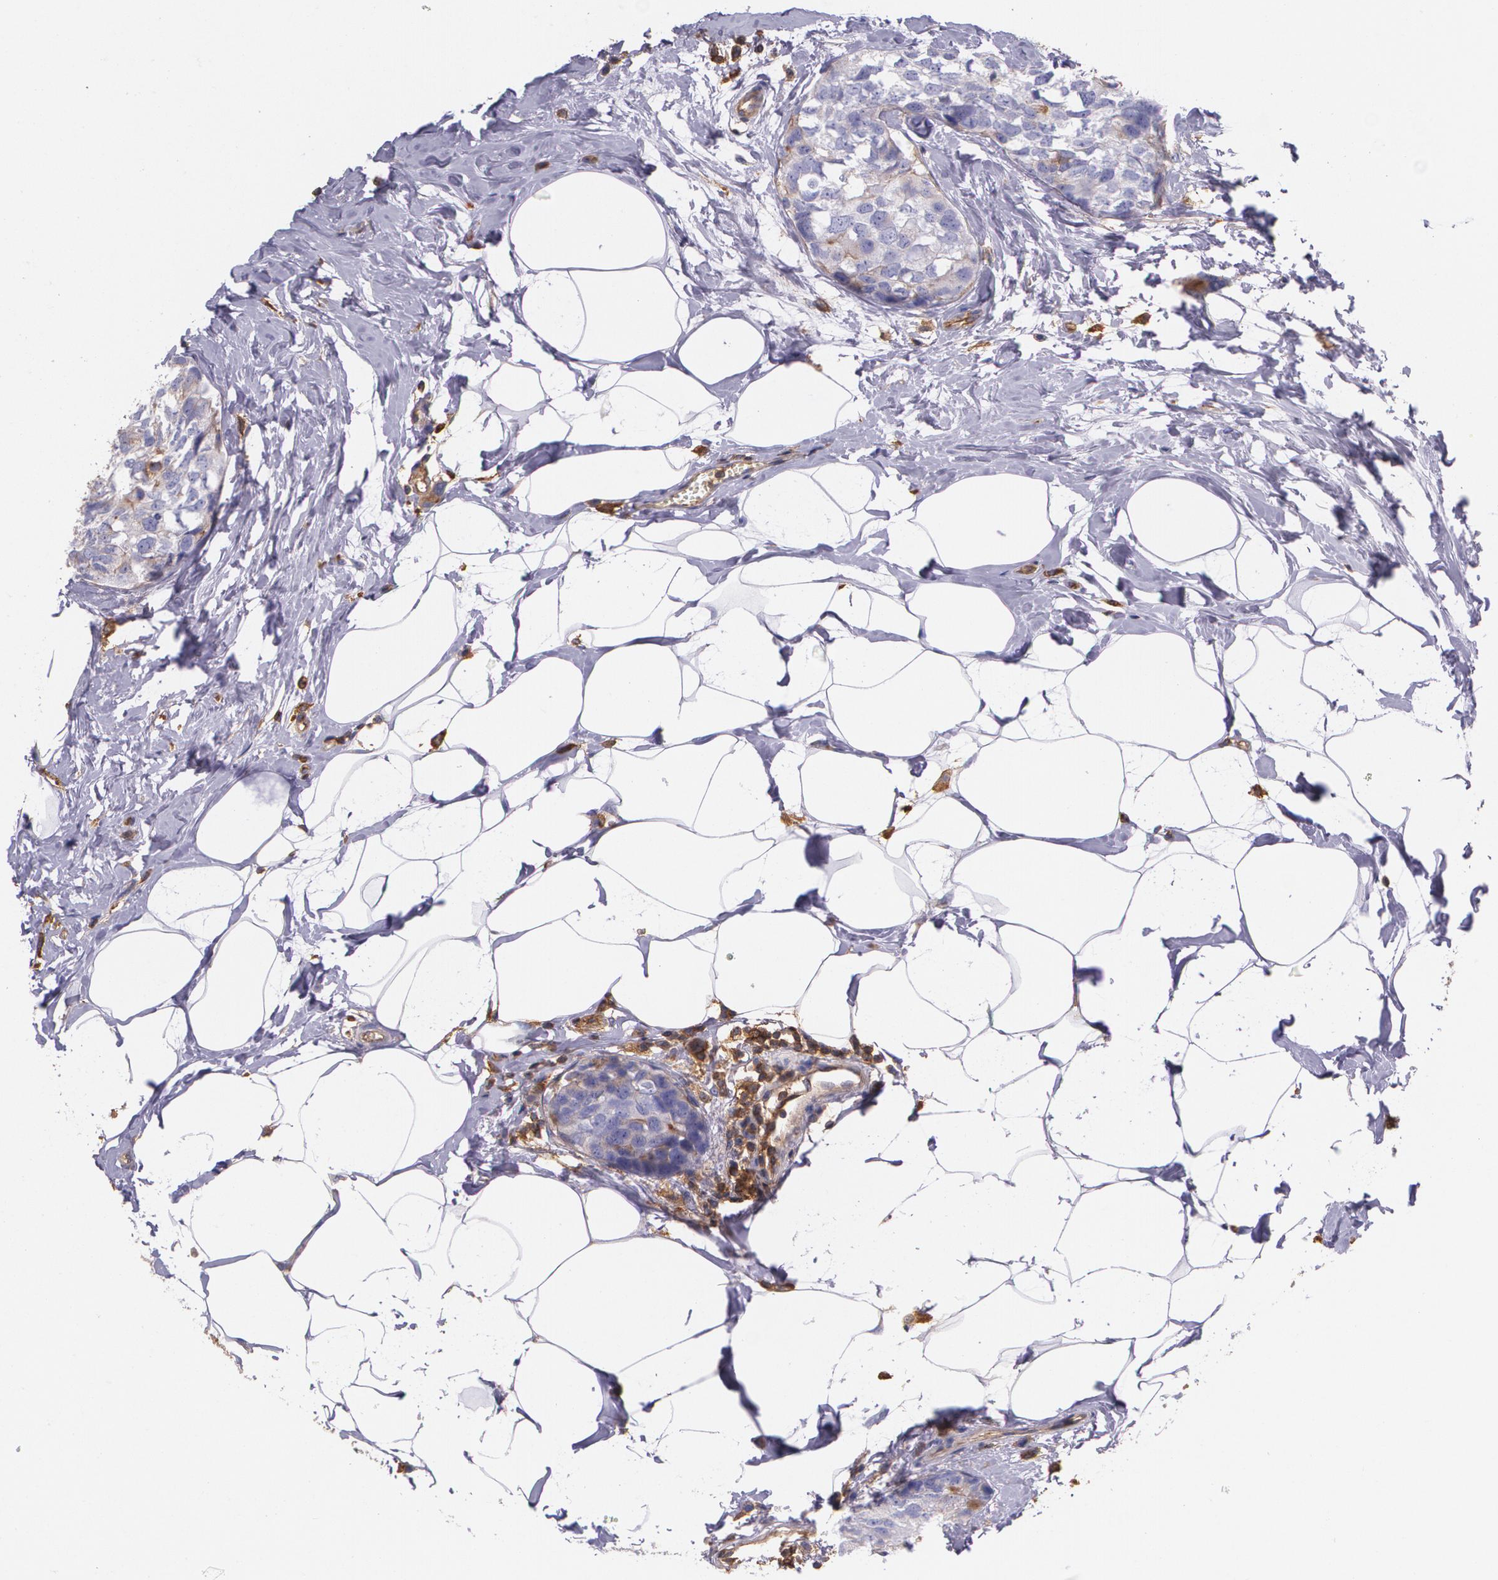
{"staining": {"intensity": "weak", "quantity": "<25%", "location": "cytoplasmic/membranous"}, "tissue": "breast cancer", "cell_type": "Tumor cells", "image_type": "cancer", "snomed": [{"axis": "morphology", "description": "Normal tissue, NOS"}, {"axis": "morphology", "description": "Duct carcinoma"}, {"axis": "topography", "description": "Breast"}], "caption": "The IHC photomicrograph has no significant staining in tumor cells of breast cancer (infiltrating ductal carcinoma) tissue.", "gene": "B2M", "patient": {"sex": "female", "age": 50}}